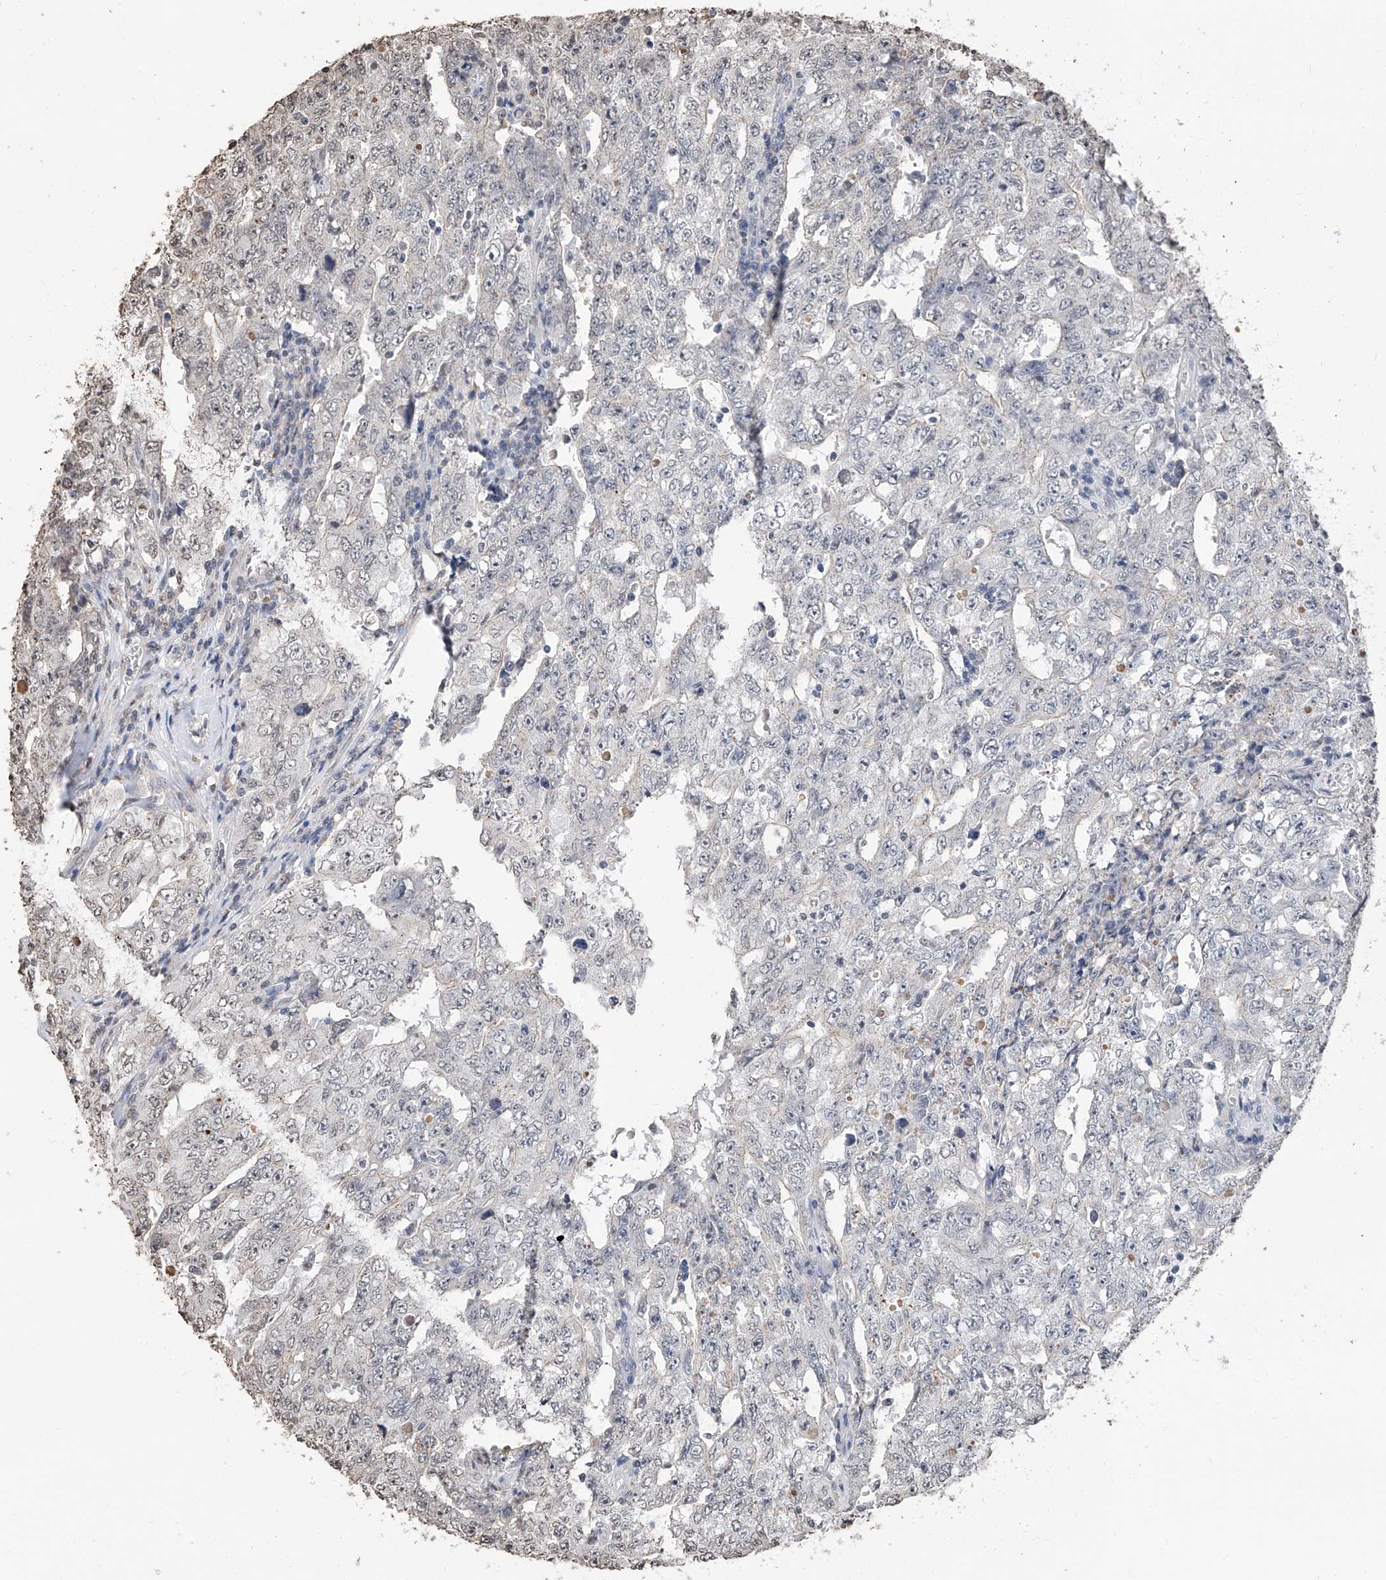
{"staining": {"intensity": "negative", "quantity": "none", "location": "none"}, "tissue": "testis cancer", "cell_type": "Tumor cells", "image_type": "cancer", "snomed": [{"axis": "morphology", "description": "Carcinoma, Embryonal, NOS"}, {"axis": "topography", "description": "Testis"}], "caption": "The micrograph shows no staining of tumor cells in embryonal carcinoma (testis).", "gene": "RP9", "patient": {"sex": "male", "age": 26}}